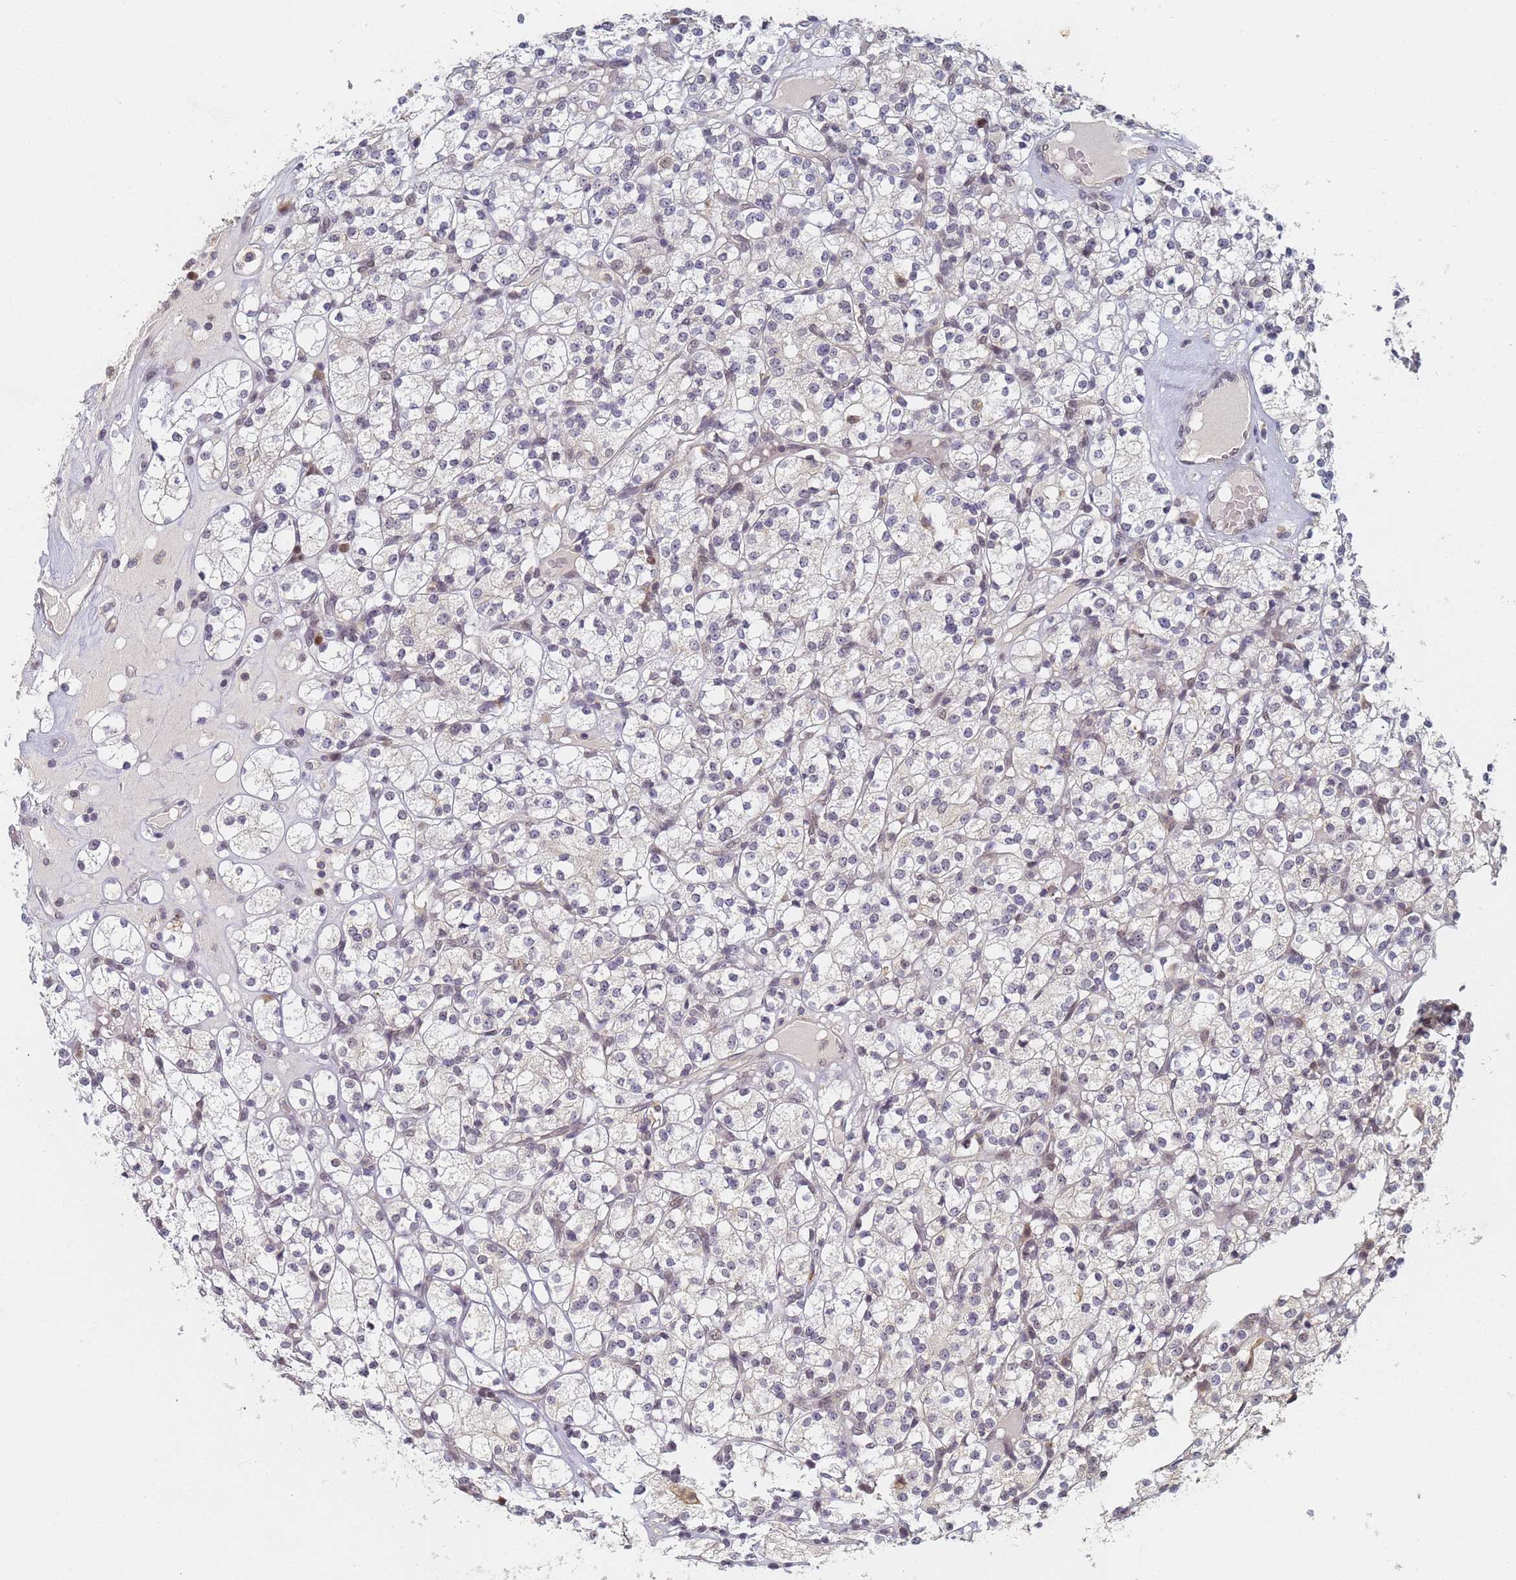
{"staining": {"intensity": "negative", "quantity": "none", "location": "none"}, "tissue": "renal cancer", "cell_type": "Tumor cells", "image_type": "cancer", "snomed": [{"axis": "morphology", "description": "Adenocarcinoma, NOS"}, {"axis": "topography", "description": "Kidney"}], "caption": "Immunohistochemistry (IHC) micrograph of neoplastic tissue: human adenocarcinoma (renal) stained with DAB (3,3'-diaminobenzidine) exhibits no significant protein expression in tumor cells. (Brightfield microscopy of DAB immunohistochemistry at high magnification).", "gene": "HMCES", "patient": {"sex": "male", "age": 77}}